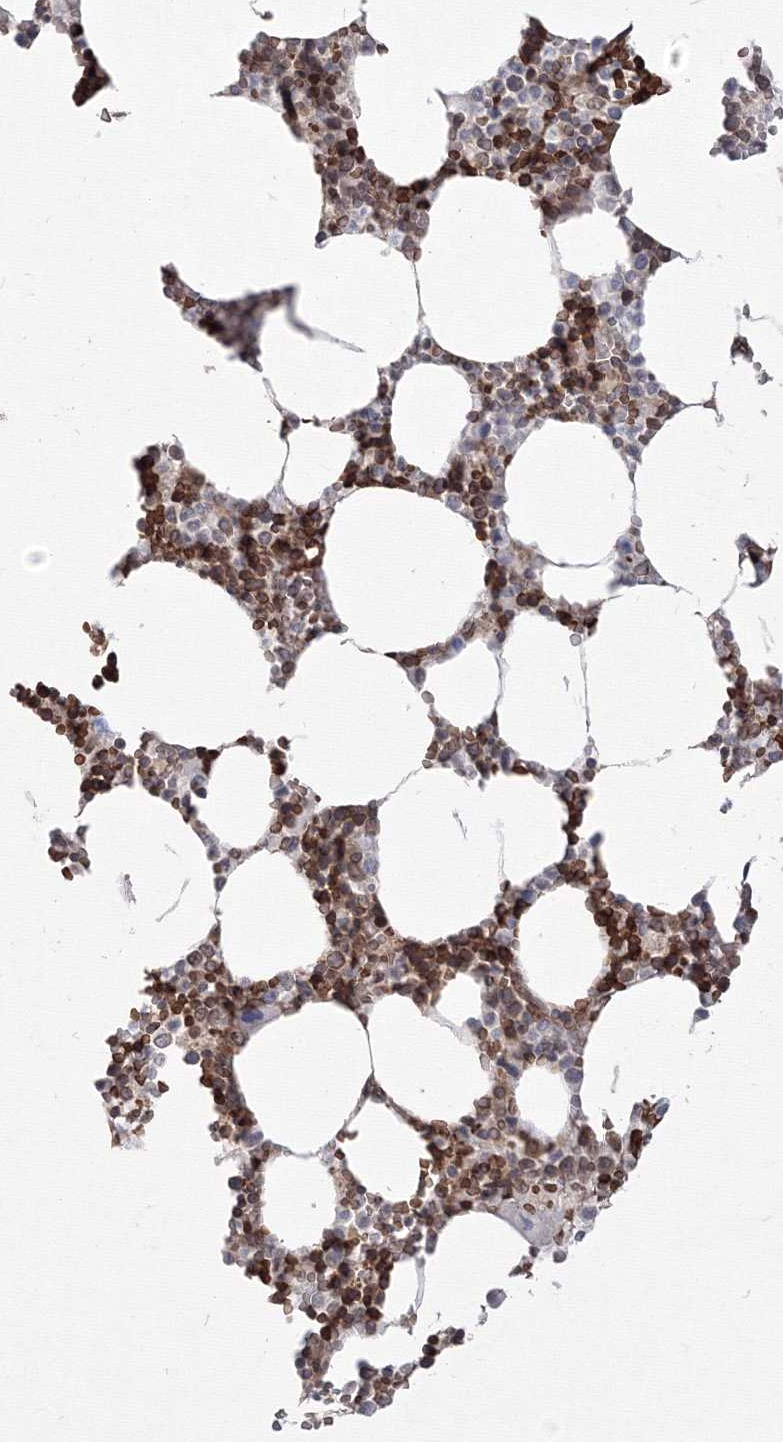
{"staining": {"intensity": "moderate", "quantity": ">75%", "location": "cytoplasmic/membranous,nuclear"}, "tissue": "bone marrow", "cell_type": "Hematopoietic cells", "image_type": "normal", "snomed": [{"axis": "morphology", "description": "Normal tissue, NOS"}, {"axis": "topography", "description": "Bone marrow"}], "caption": "The immunohistochemical stain labels moderate cytoplasmic/membranous,nuclear positivity in hematopoietic cells of unremarkable bone marrow.", "gene": "DNAJB2", "patient": {"sex": "male", "age": 70}}